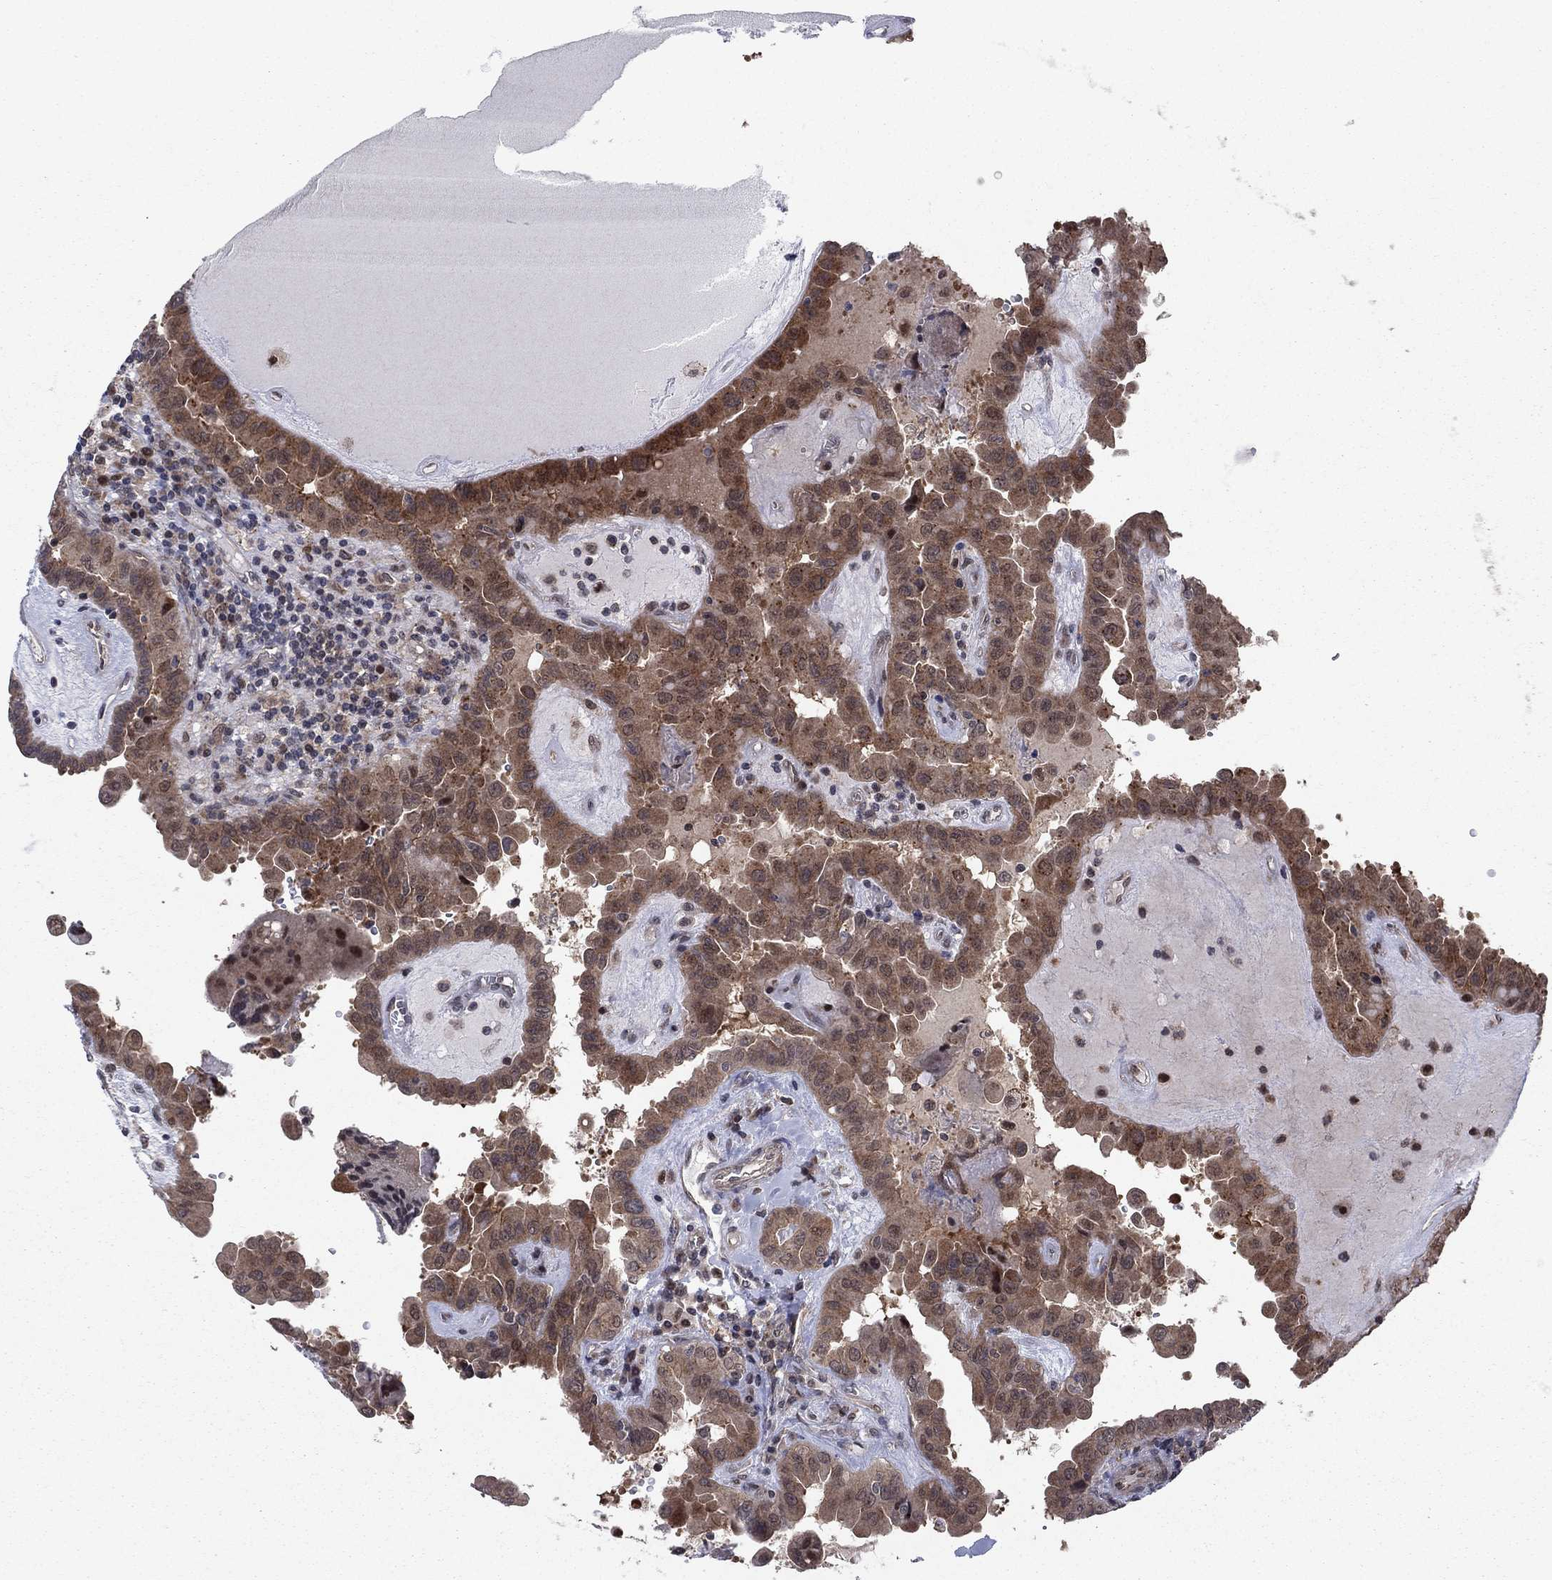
{"staining": {"intensity": "moderate", "quantity": ">75%", "location": "cytoplasmic/membranous"}, "tissue": "thyroid cancer", "cell_type": "Tumor cells", "image_type": "cancer", "snomed": [{"axis": "morphology", "description": "Papillary adenocarcinoma, NOS"}, {"axis": "topography", "description": "Thyroid gland"}], "caption": "Immunohistochemical staining of thyroid papillary adenocarcinoma displays medium levels of moderate cytoplasmic/membranous protein expression in about >75% of tumor cells. (IHC, brightfield microscopy, high magnification).", "gene": "PSMC1", "patient": {"sex": "female", "age": 37}}